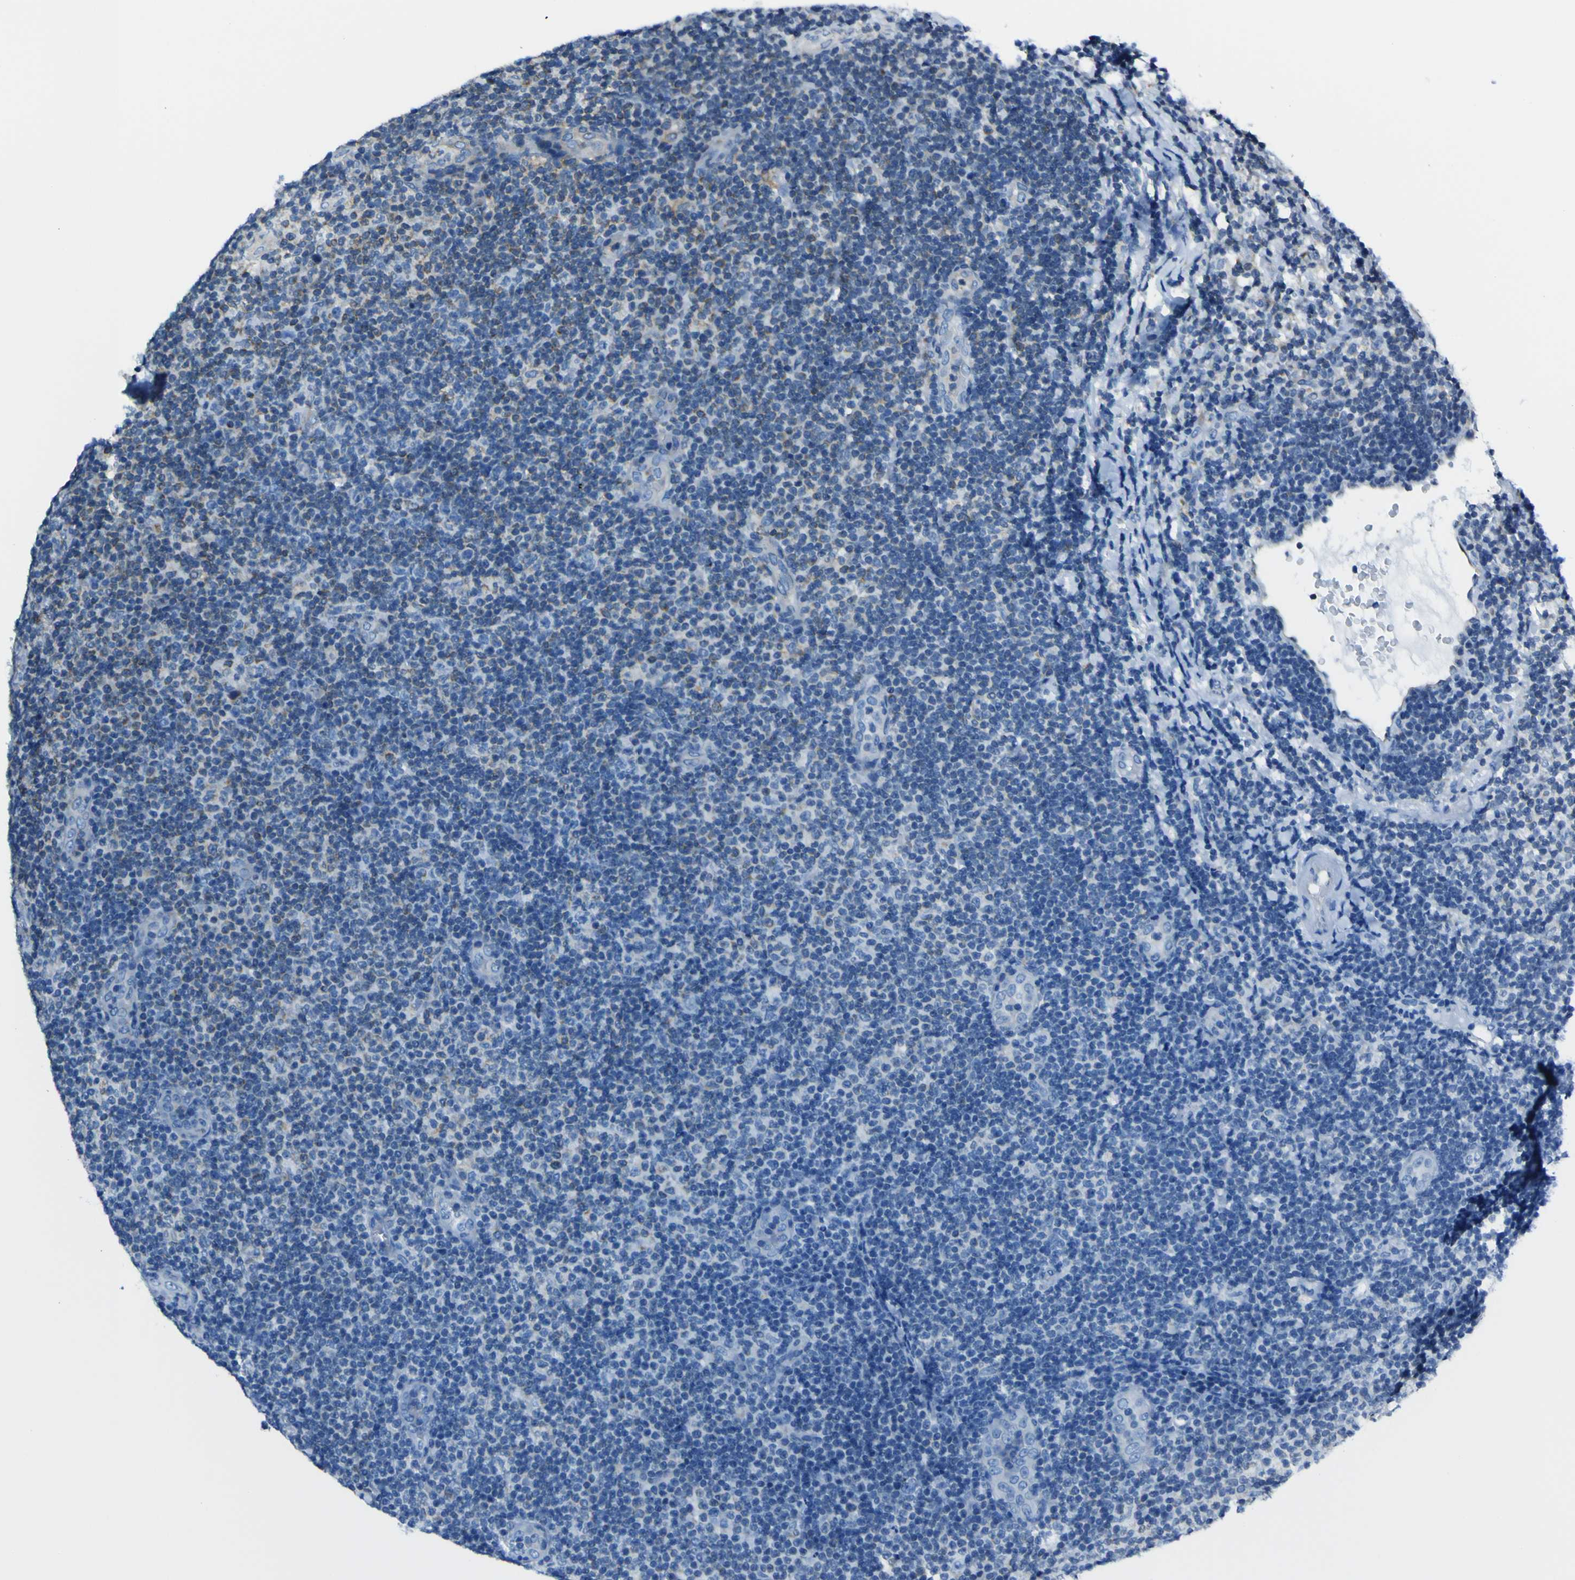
{"staining": {"intensity": "moderate", "quantity": "<25%", "location": "cytoplasmic/membranous"}, "tissue": "lymphoma", "cell_type": "Tumor cells", "image_type": "cancer", "snomed": [{"axis": "morphology", "description": "Malignant lymphoma, non-Hodgkin's type, Low grade"}, {"axis": "topography", "description": "Lymph node"}], "caption": "Low-grade malignant lymphoma, non-Hodgkin's type tissue reveals moderate cytoplasmic/membranous staining in approximately <25% of tumor cells", "gene": "STIM1", "patient": {"sex": "male", "age": 83}}